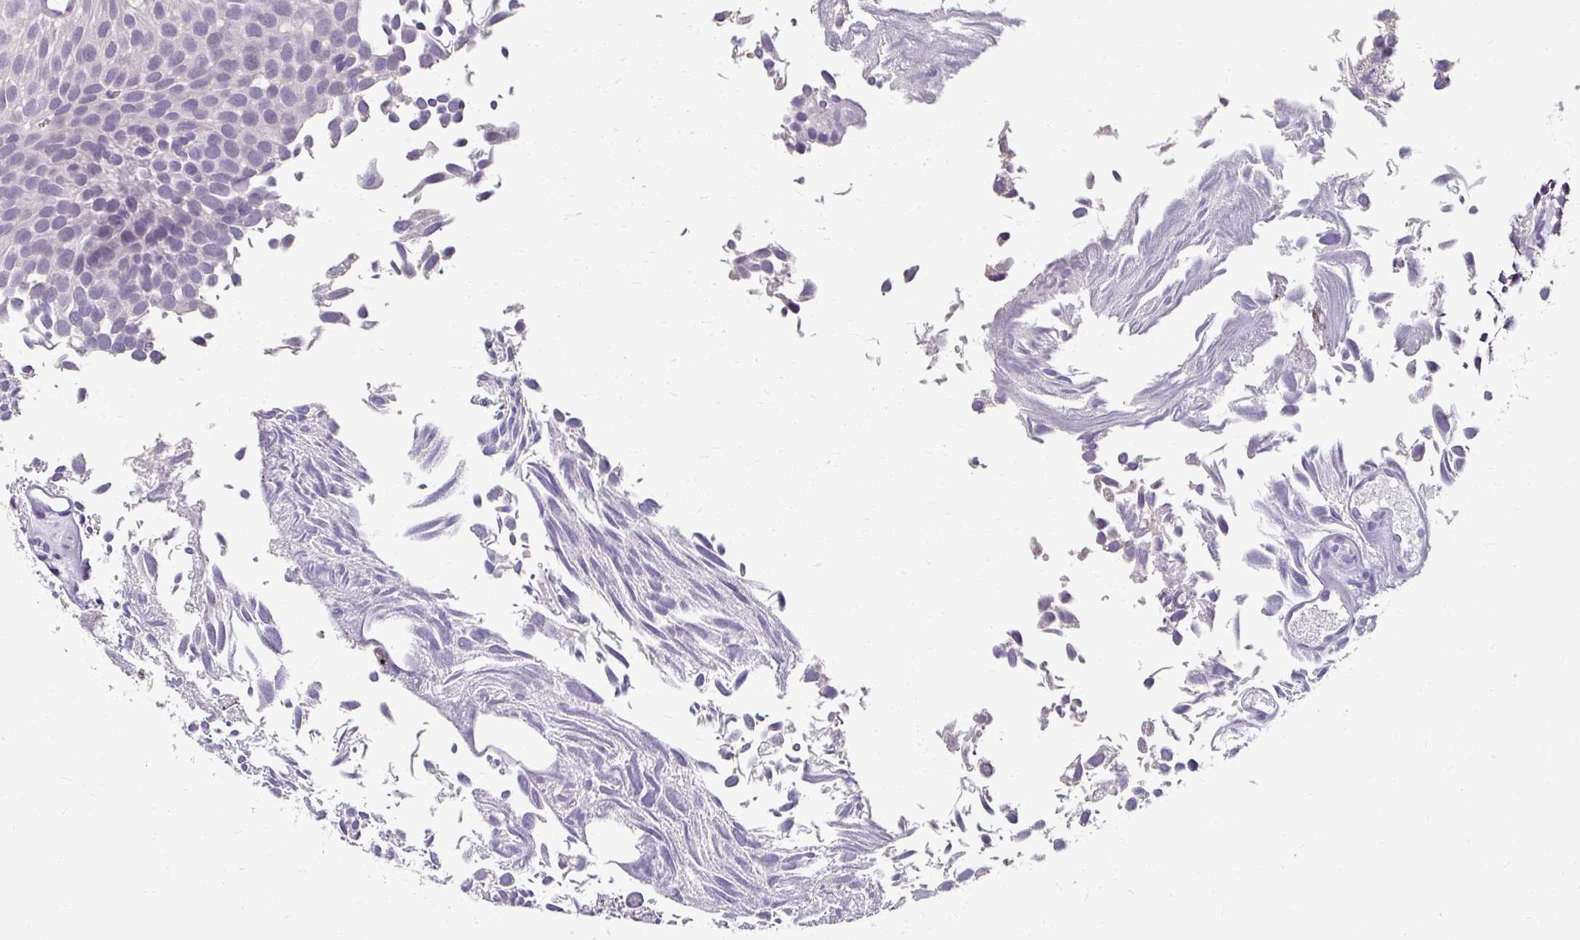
{"staining": {"intensity": "negative", "quantity": "none", "location": "none"}, "tissue": "urothelial cancer", "cell_type": "Tumor cells", "image_type": "cancer", "snomed": [{"axis": "morphology", "description": "Urothelial carcinoma, Low grade"}, {"axis": "topography", "description": "Urinary bladder"}], "caption": "Immunohistochemical staining of human urothelial cancer reveals no significant expression in tumor cells. The staining was performed using DAB (3,3'-diaminobenzidine) to visualize the protein expression in brown, while the nuclei were stained in blue with hematoxylin (Magnification: 20x).", "gene": "KLHL24", "patient": {"sex": "male", "age": 89}}